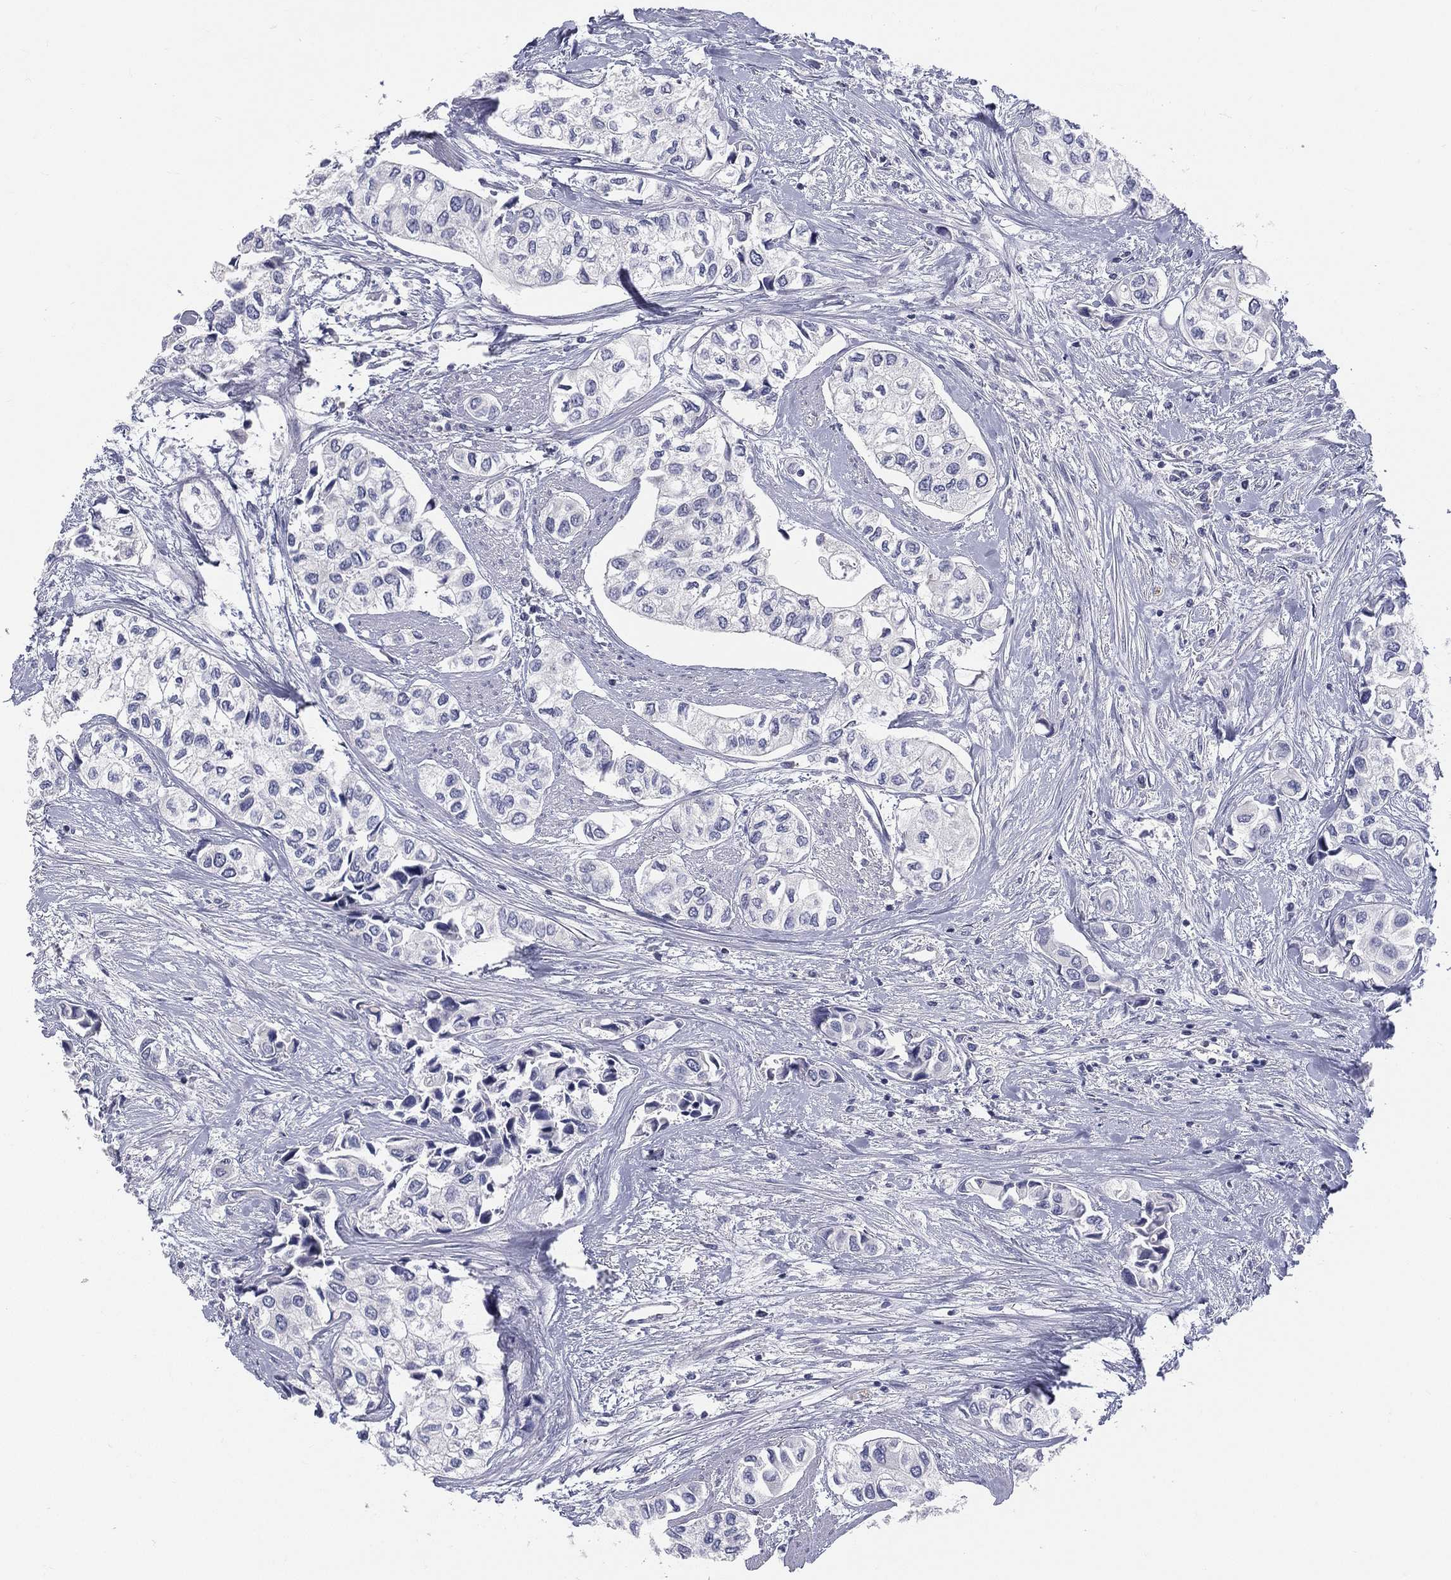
{"staining": {"intensity": "negative", "quantity": "none", "location": "none"}, "tissue": "urothelial cancer", "cell_type": "Tumor cells", "image_type": "cancer", "snomed": [{"axis": "morphology", "description": "Urothelial carcinoma, High grade"}, {"axis": "topography", "description": "Urinary bladder"}], "caption": "A micrograph of human urothelial carcinoma (high-grade) is negative for staining in tumor cells. Nuclei are stained in blue.", "gene": "ETNPPL", "patient": {"sex": "male", "age": 73}}